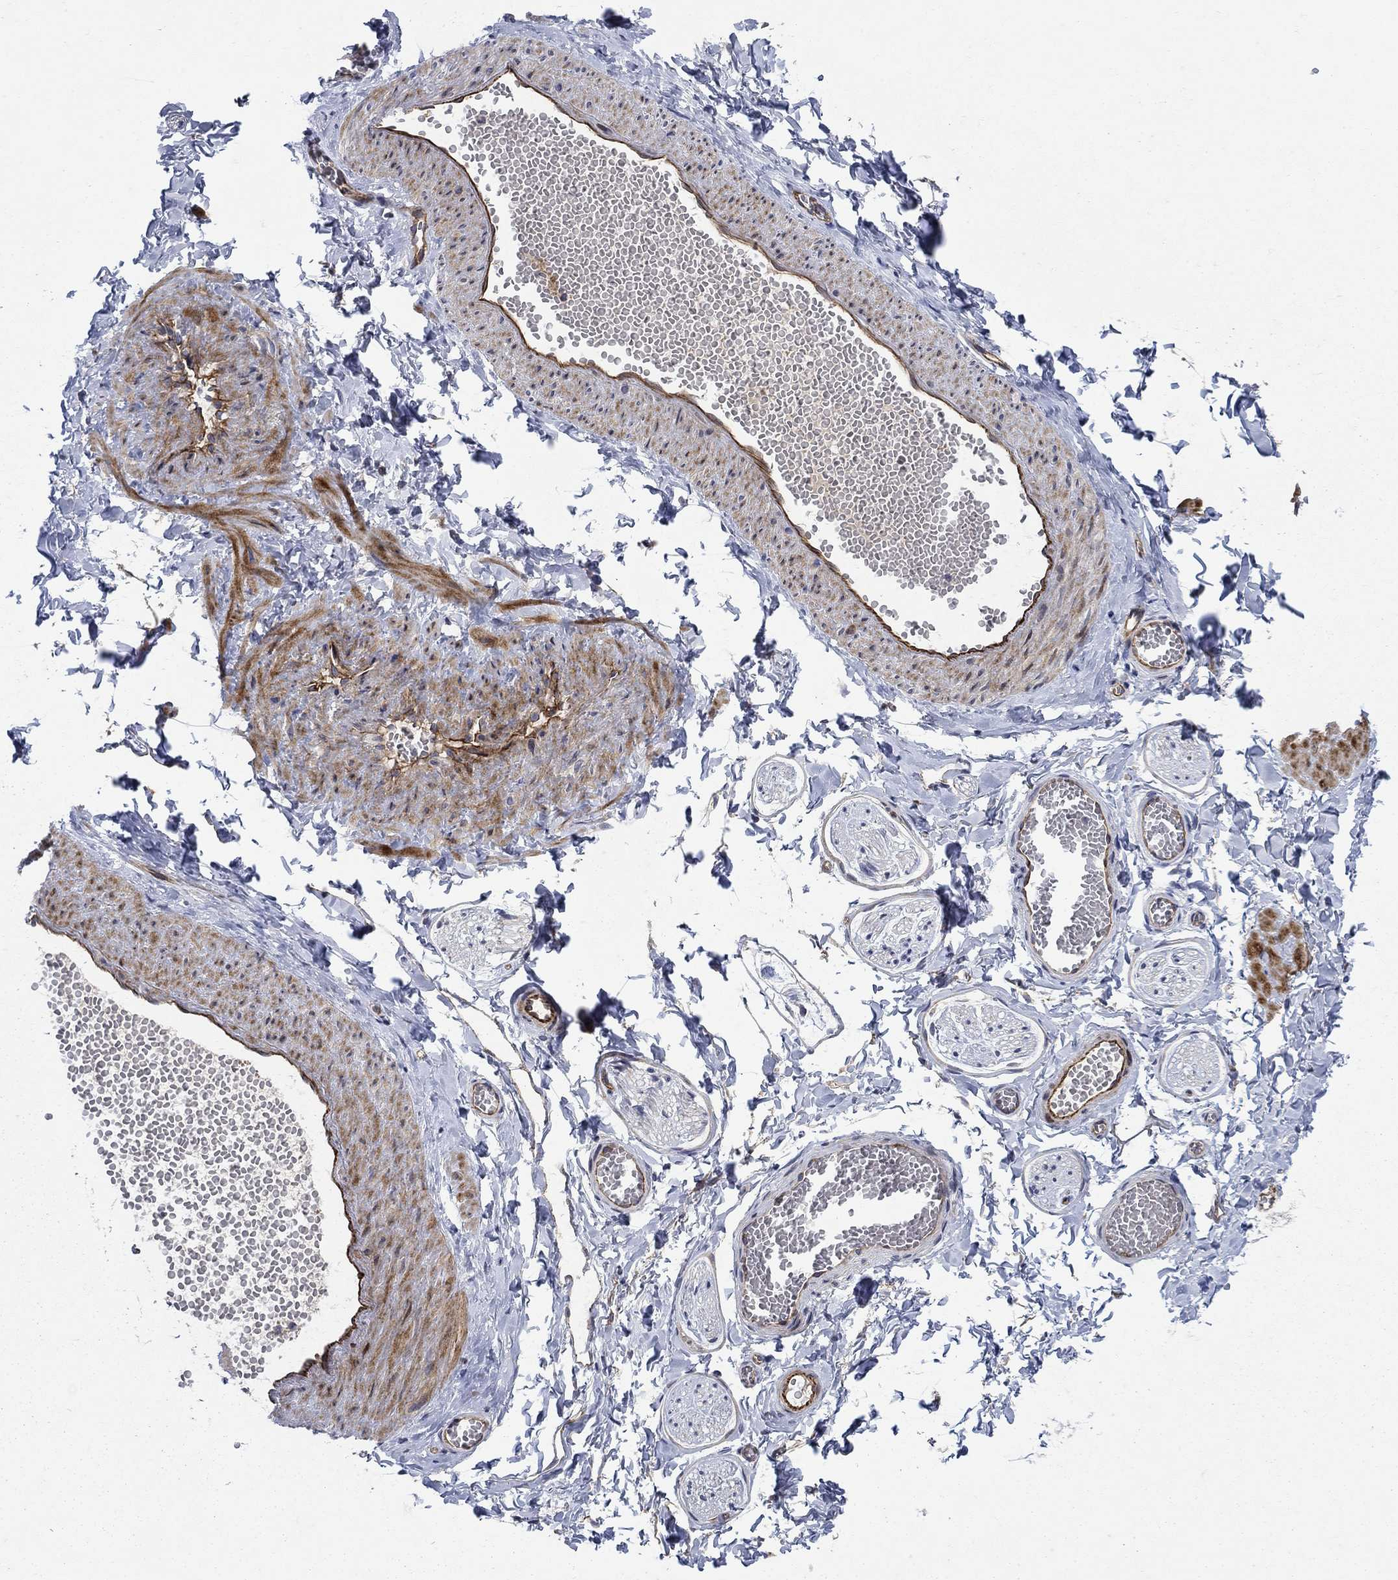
{"staining": {"intensity": "negative", "quantity": "none", "location": "none"}, "tissue": "adipose tissue", "cell_type": "Adipocytes", "image_type": "normal", "snomed": [{"axis": "morphology", "description": "Normal tissue, NOS"}, {"axis": "topography", "description": "Smooth muscle"}, {"axis": "topography", "description": "Peripheral nerve tissue"}], "caption": "Immunohistochemistry (IHC) of normal adipose tissue exhibits no positivity in adipocytes. (Stains: DAB immunohistochemistry (IHC) with hematoxylin counter stain, Microscopy: brightfield microscopy at high magnification).", "gene": "SLC7A1", "patient": {"sex": "male", "age": 22}}